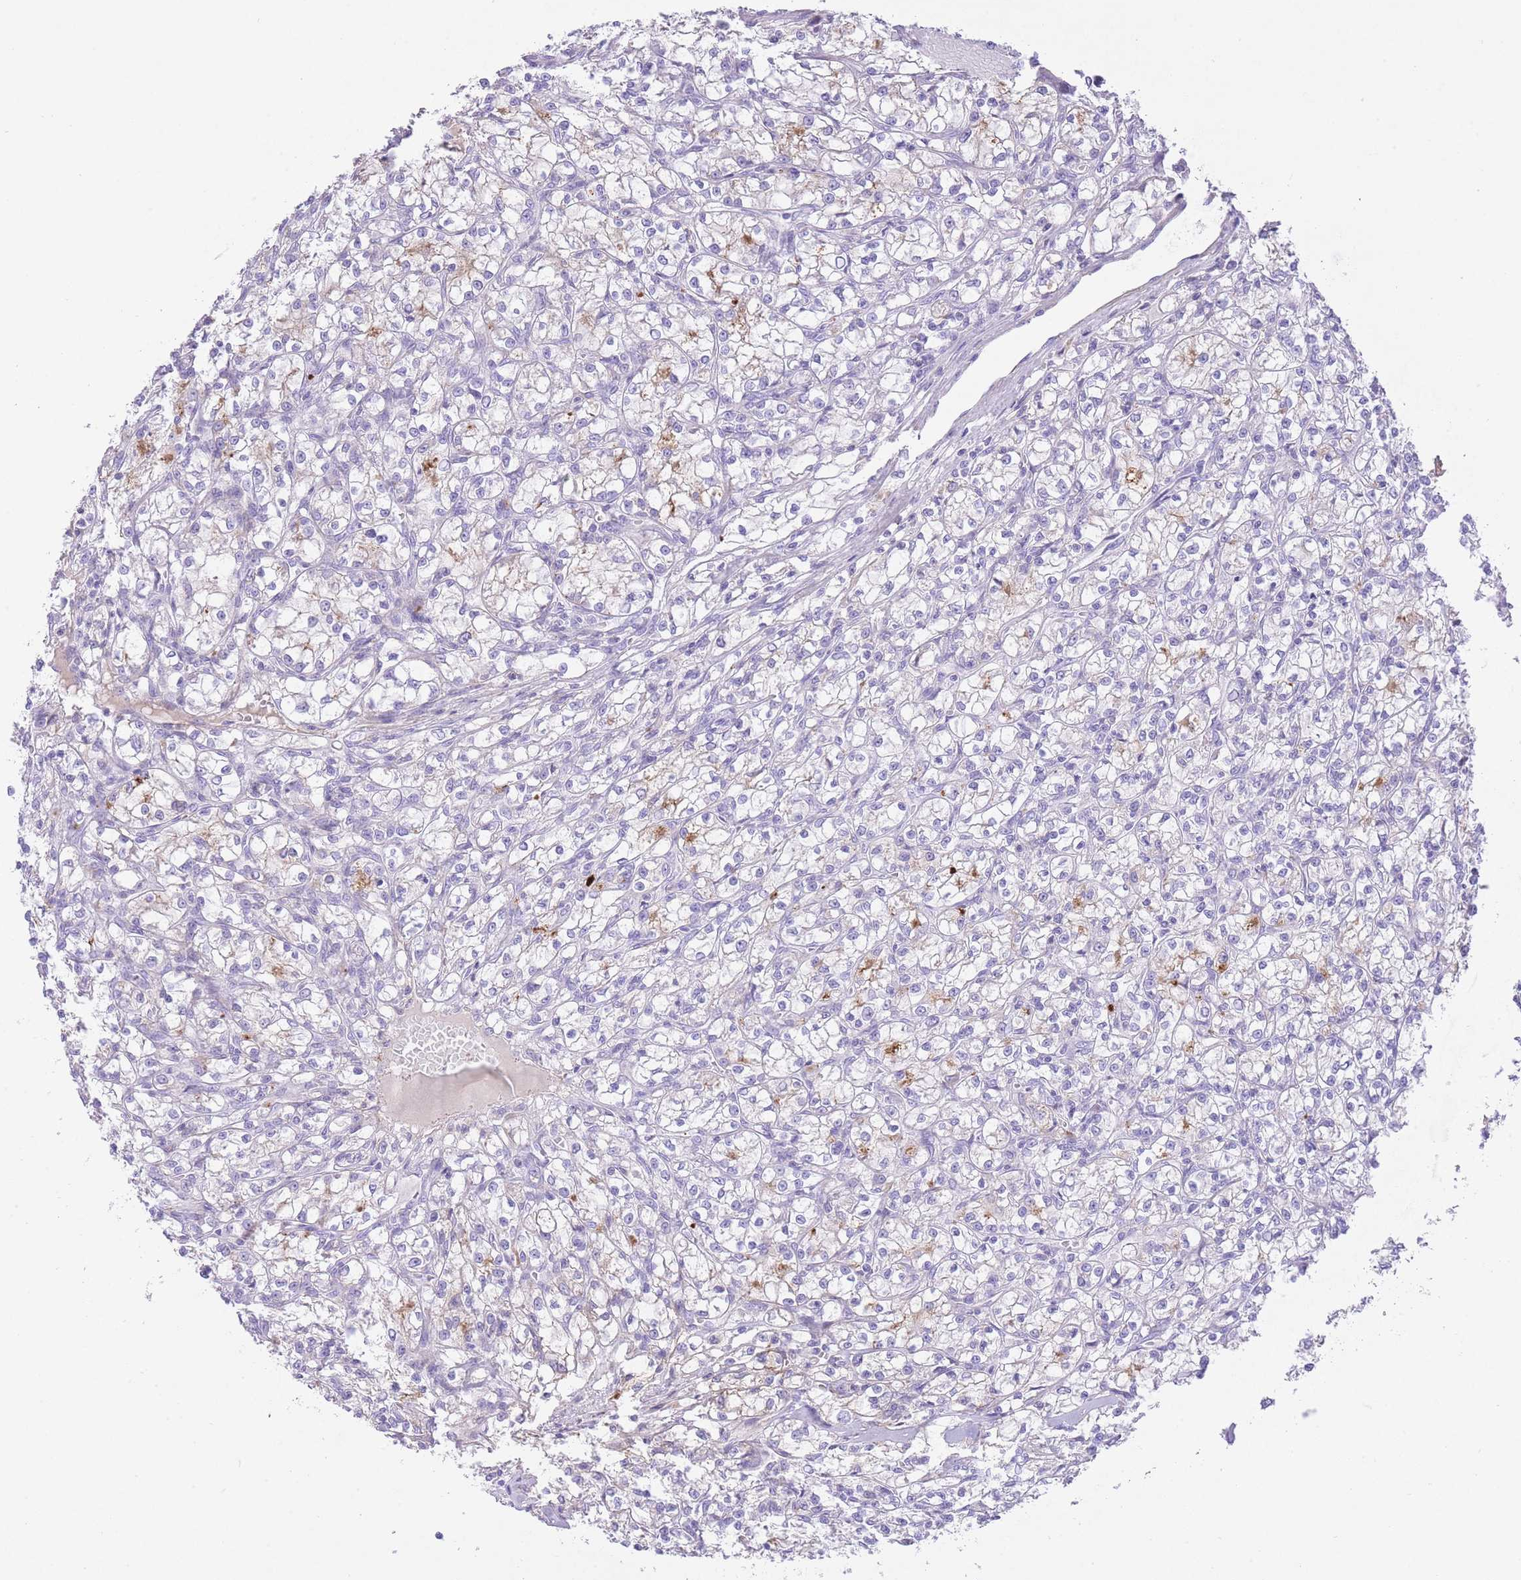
{"staining": {"intensity": "weak", "quantity": "<25%", "location": "cytoplasmic/membranous"}, "tissue": "renal cancer", "cell_type": "Tumor cells", "image_type": "cancer", "snomed": [{"axis": "morphology", "description": "Adenocarcinoma, NOS"}, {"axis": "topography", "description": "Kidney"}], "caption": "Immunohistochemistry histopathology image of neoplastic tissue: renal cancer (adenocarcinoma) stained with DAB (3,3'-diaminobenzidine) exhibits no significant protein positivity in tumor cells. (DAB (3,3'-diaminobenzidine) immunohistochemistry (IHC), high magnification).", "gene": "HRG", "patient": {"sex": "female", "age": 59}}